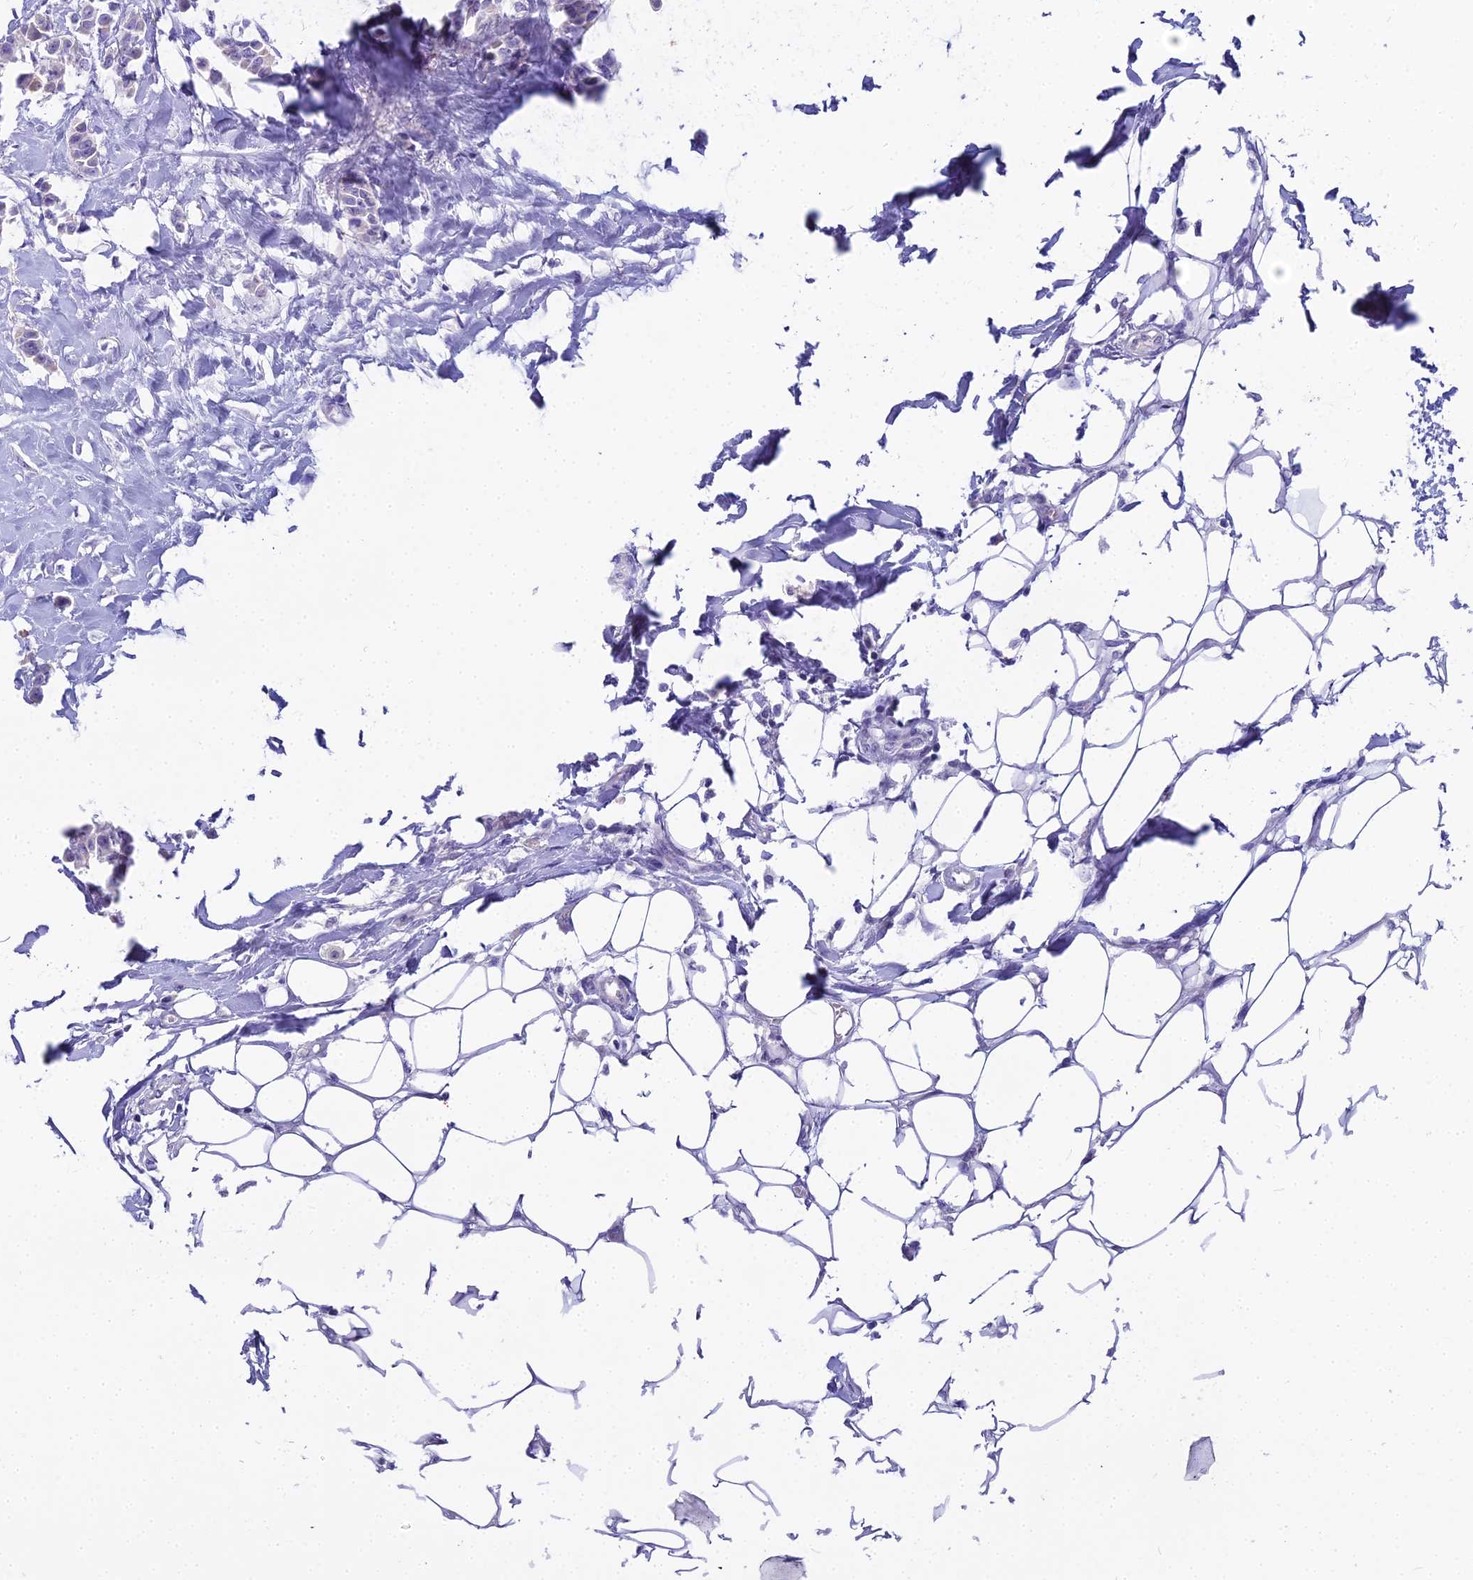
{"staining": {"intensity": "negative", "quantity": "none", "location": "none"}, "tissue": "breast cancer", "cell_type": "Tumor cells", "image_type": "cancer", "snomed": [{"axis": "morphology", "description": "Duct carcinoma"}, {"axis": "topography", "description": "Breast"}], "caption": "Tumor cells are negative for brown protein staining in infiltrating ductal carcinoma (breast).", "gene": "UNC80", "patient": {"sex": "female", "age": 40}}